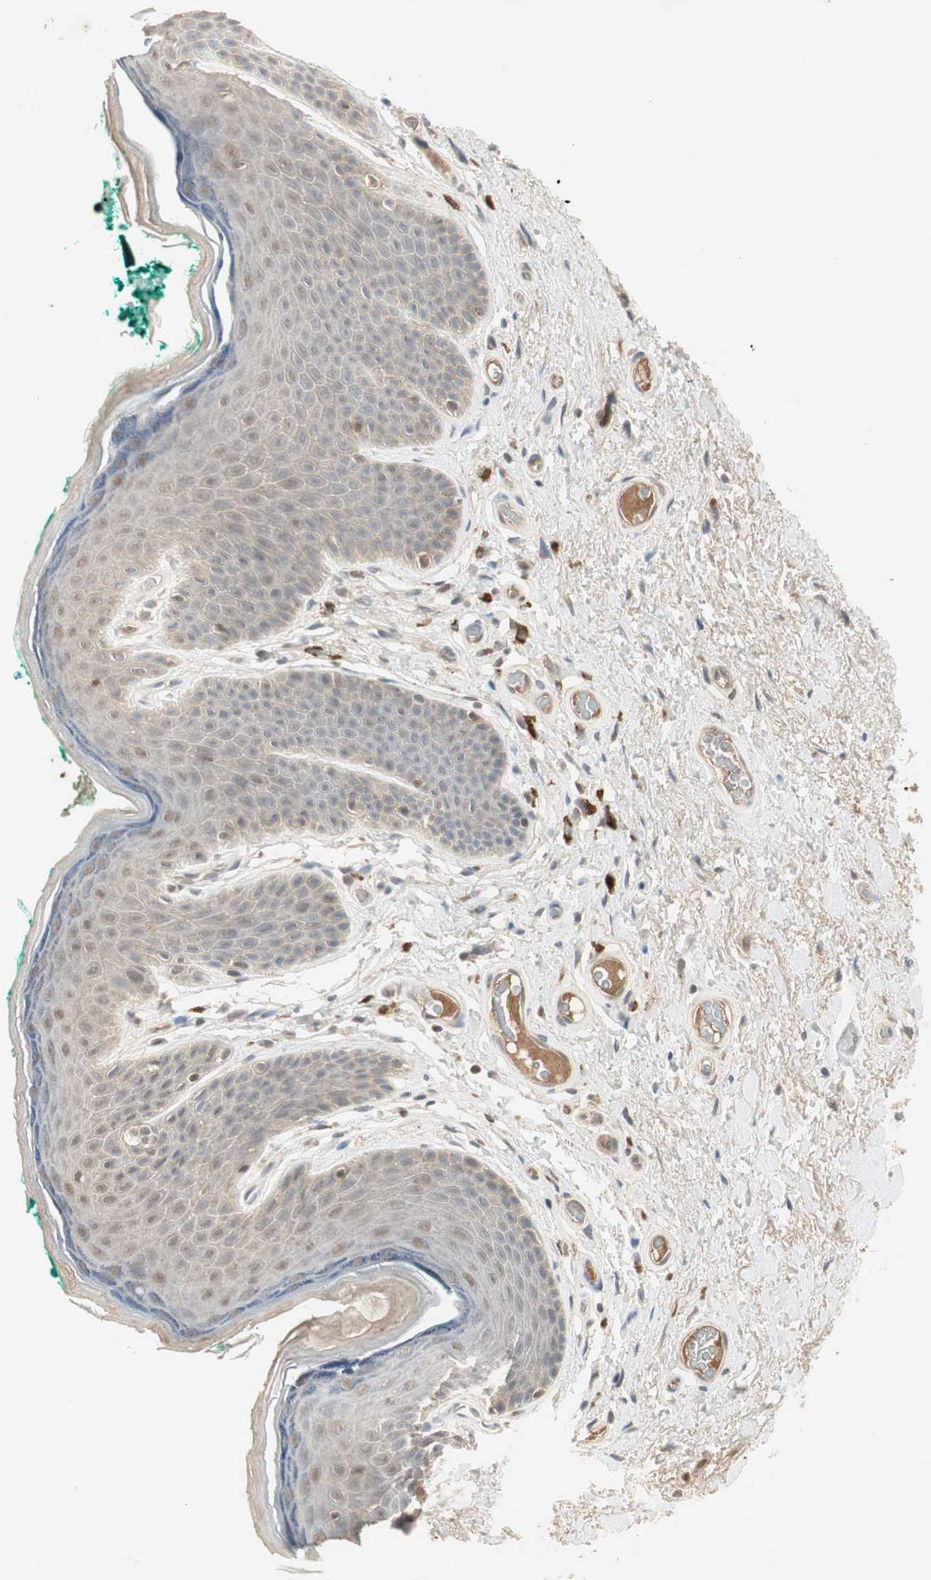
{"staining": {"intensity": "moderate", "quantity": "25%-75%", "location": "nuclear"}, "tissue": "skin", "cell_type": "Epidermal cells", "image_type": "normal", "snomed": [{"axis": "morphology", "description": "Normal tissue, NOS"}, {"axis": "topography", "description": "Anal"}], "caption": "A high-resolution histopathology image shows immunohistochemistry staining of normal skin, which displays moderate nuclear expression in about 25%-75% of epidermal cells. (brown staining indicates protein expression, while blue staining denotes nuclei).", "gene": "RNGTT", "patient": {"sex": "male", "age": 74}}